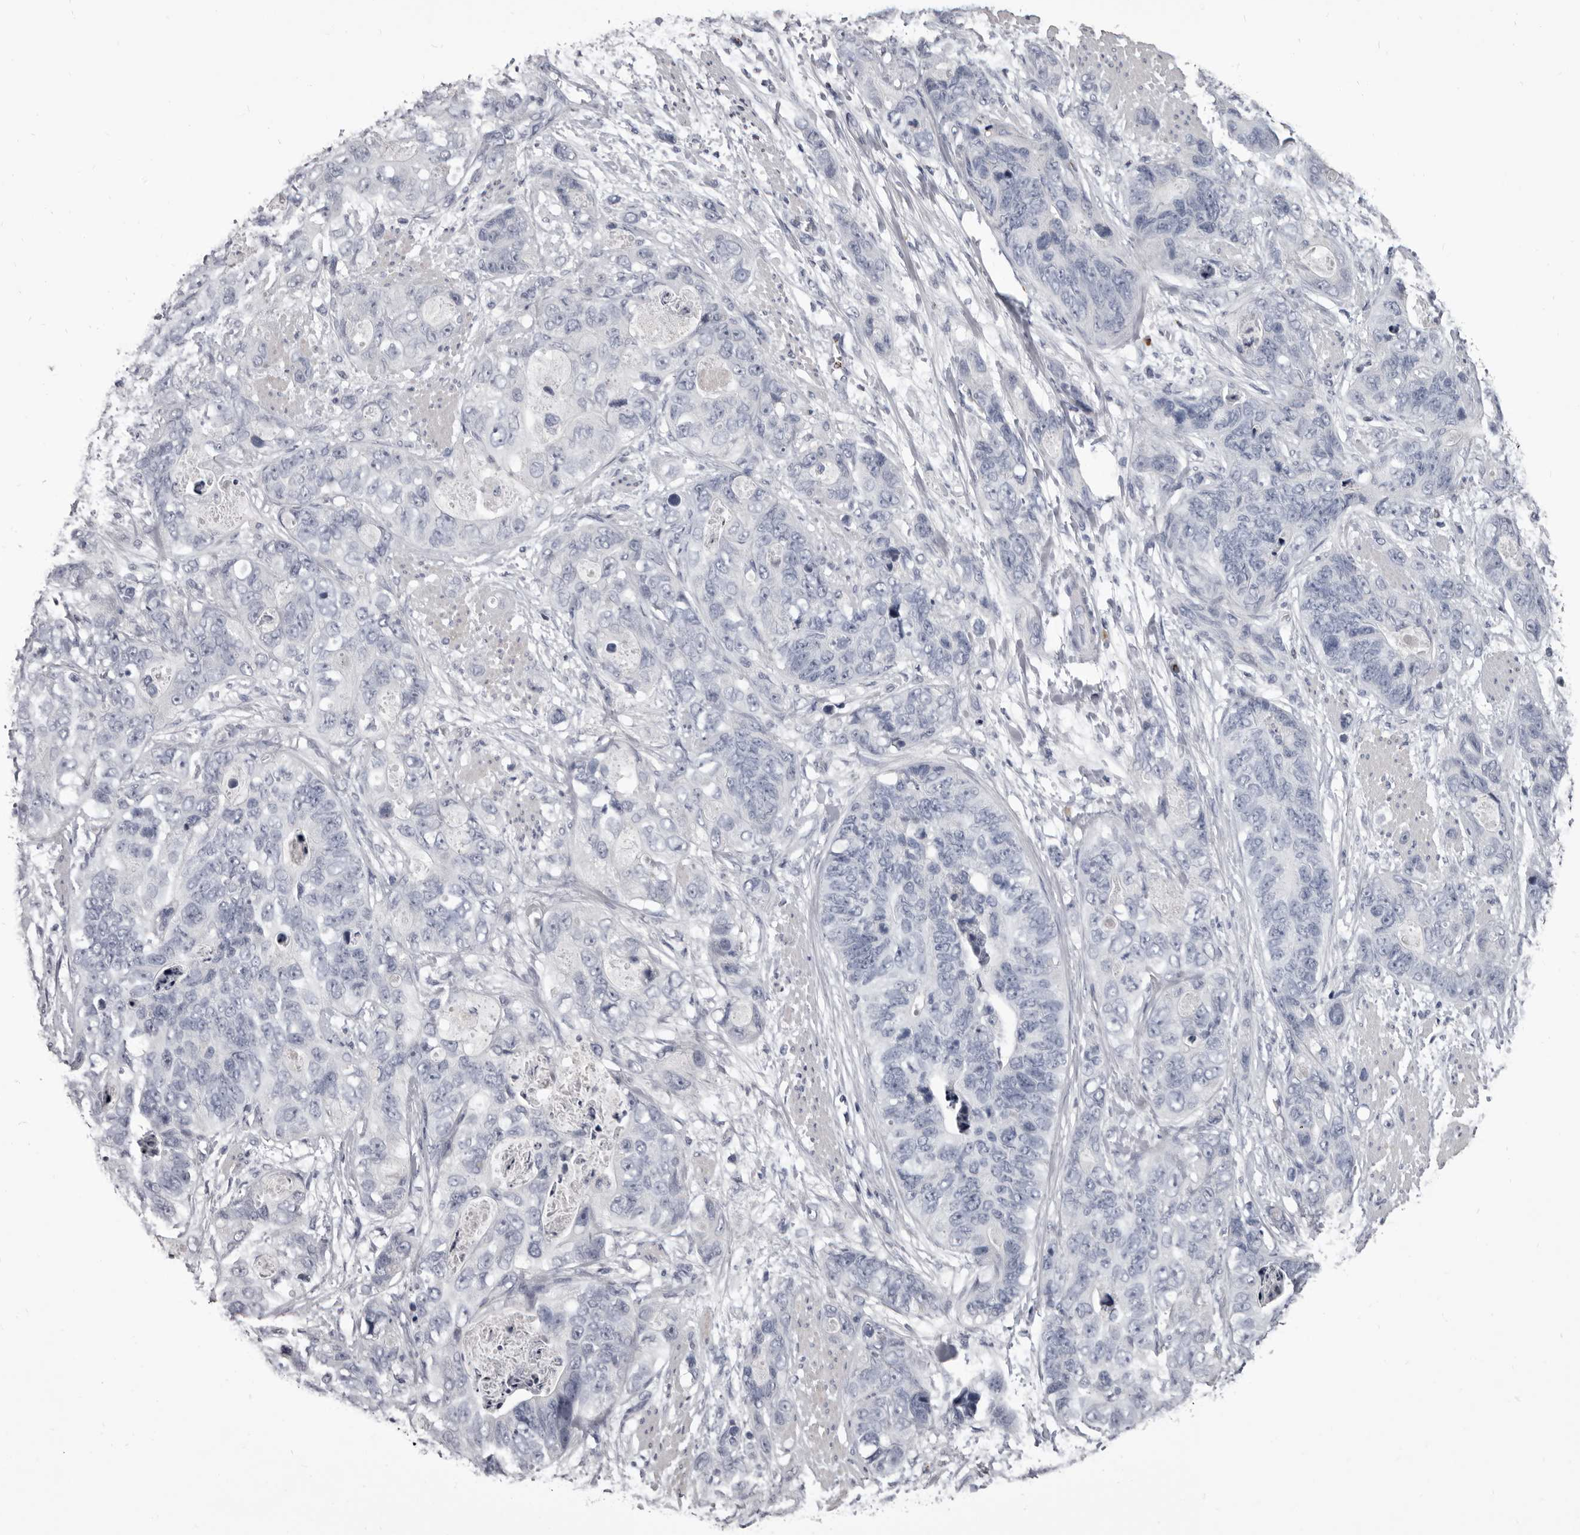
{"staining": {"intensity": "negative", "quantity": "none", "location": "none"}, "tissue": "stomach cancer", "cell_type": "Tumor cells", "image_type": "cancer", "snomed": [{"axis": "morphology", "description": "Adenocarcinoma, NOS"}, {"axis": "topography", "description": "Stomach"}], "caption": "A histopathology image of stomach cancer stained for a protein shows no brown staining in tumor cells. (Stains: DAB (3,3'-diaminobenzidine) IHC with hematoxylin counter stain, Microscopy: brightfield microscopy at high magnification).", "gene": "GZMH", "patient": {"sex": "female", "age": 89}}